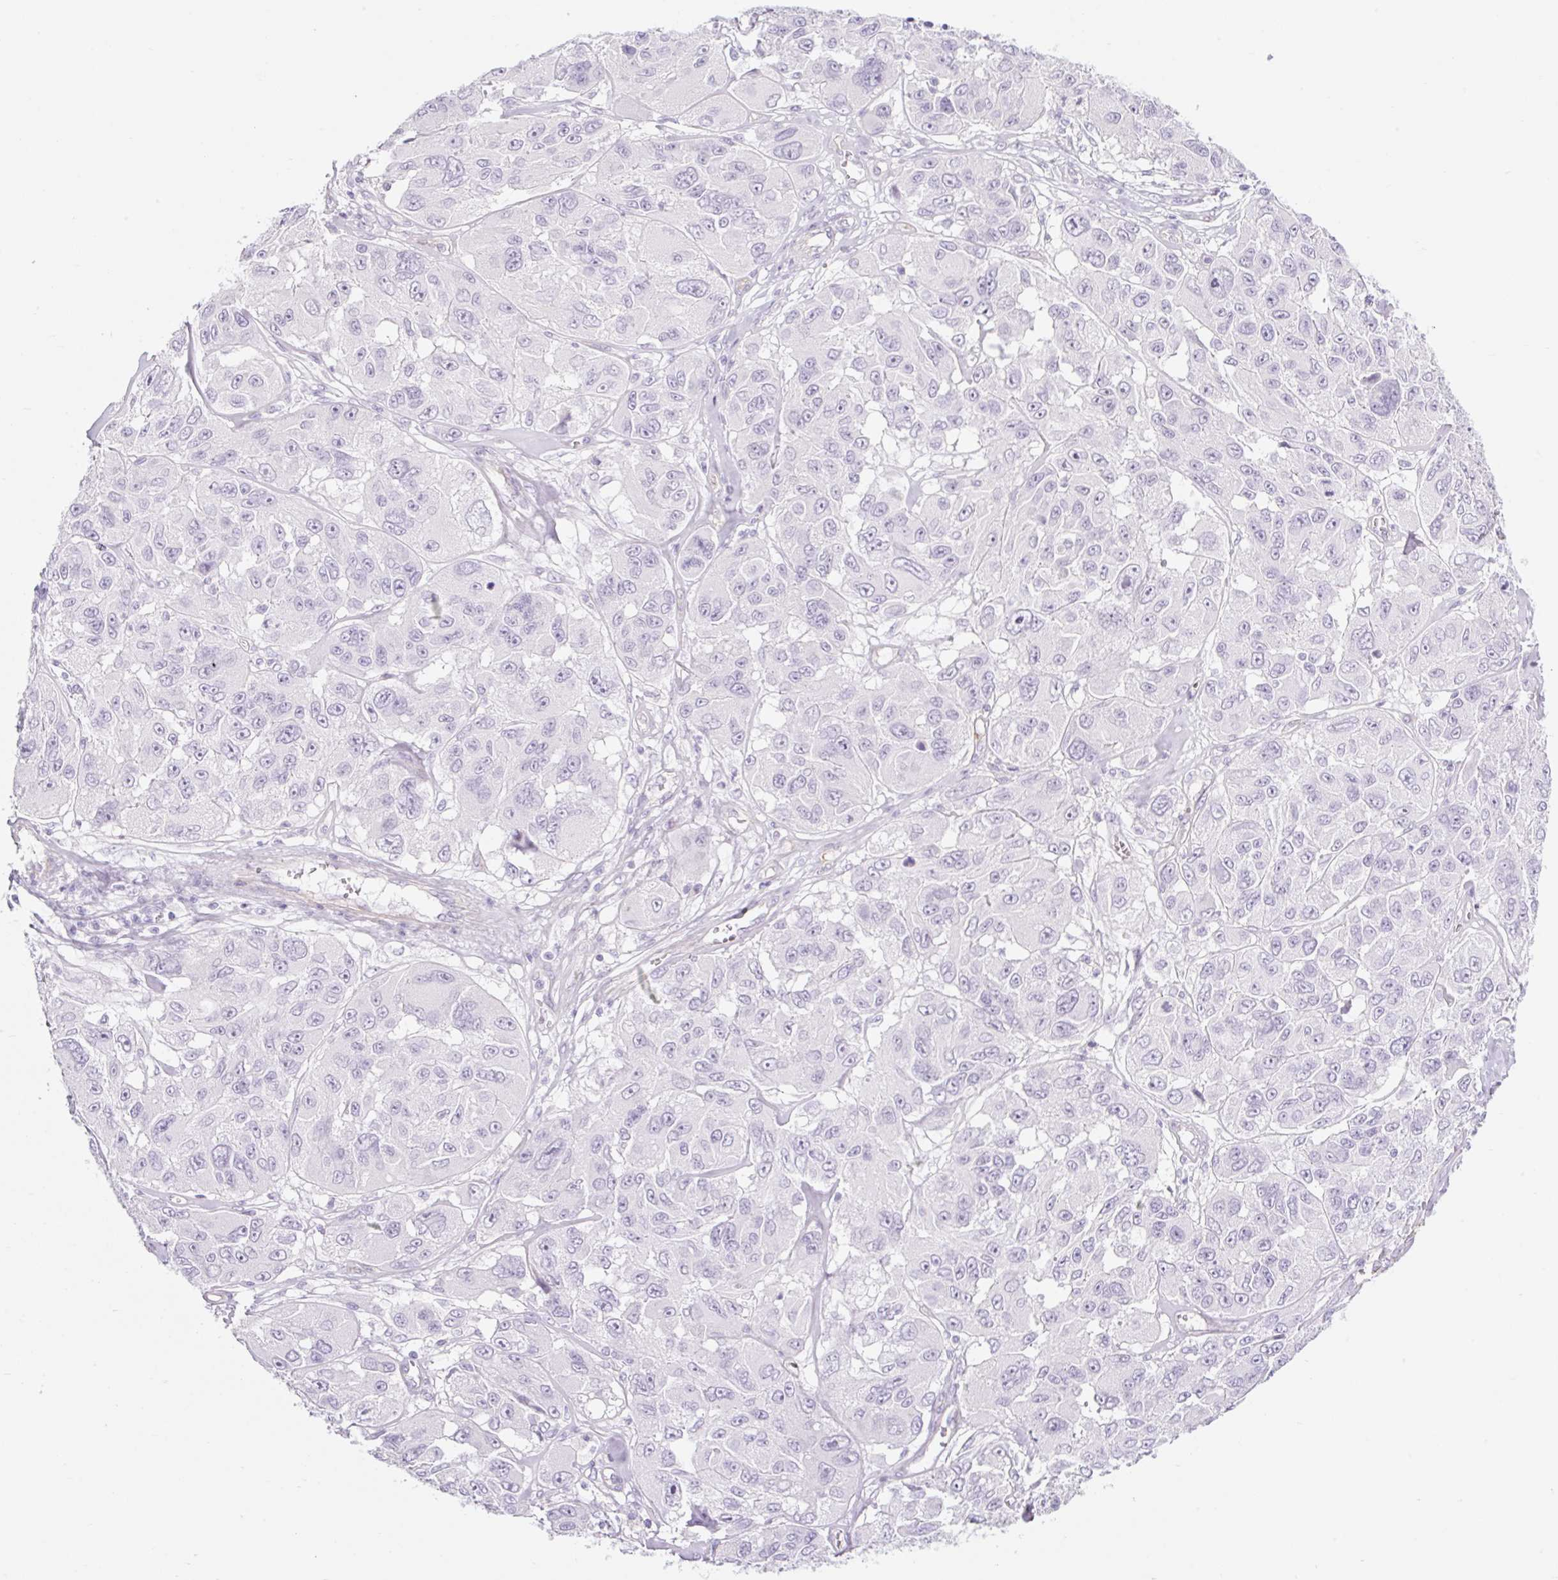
{"staining": {"intensity": "negative", "quantity": "none", "location": "none"}, "tissue": "melanoma", "cell_type": "Tumor cells", "image_type": "cancer", "snomed": [{"axis": "morphology", "description": "Malignant melanoma, NOS"}, {"axis": "topography", "description": "Skin"}], "caption": "Malignant melanoma stained for a protein using IHC demonstrates no staining tumor cells.", "gene": "BCAS1", "patient": {"sex": "female", "age": 66}}